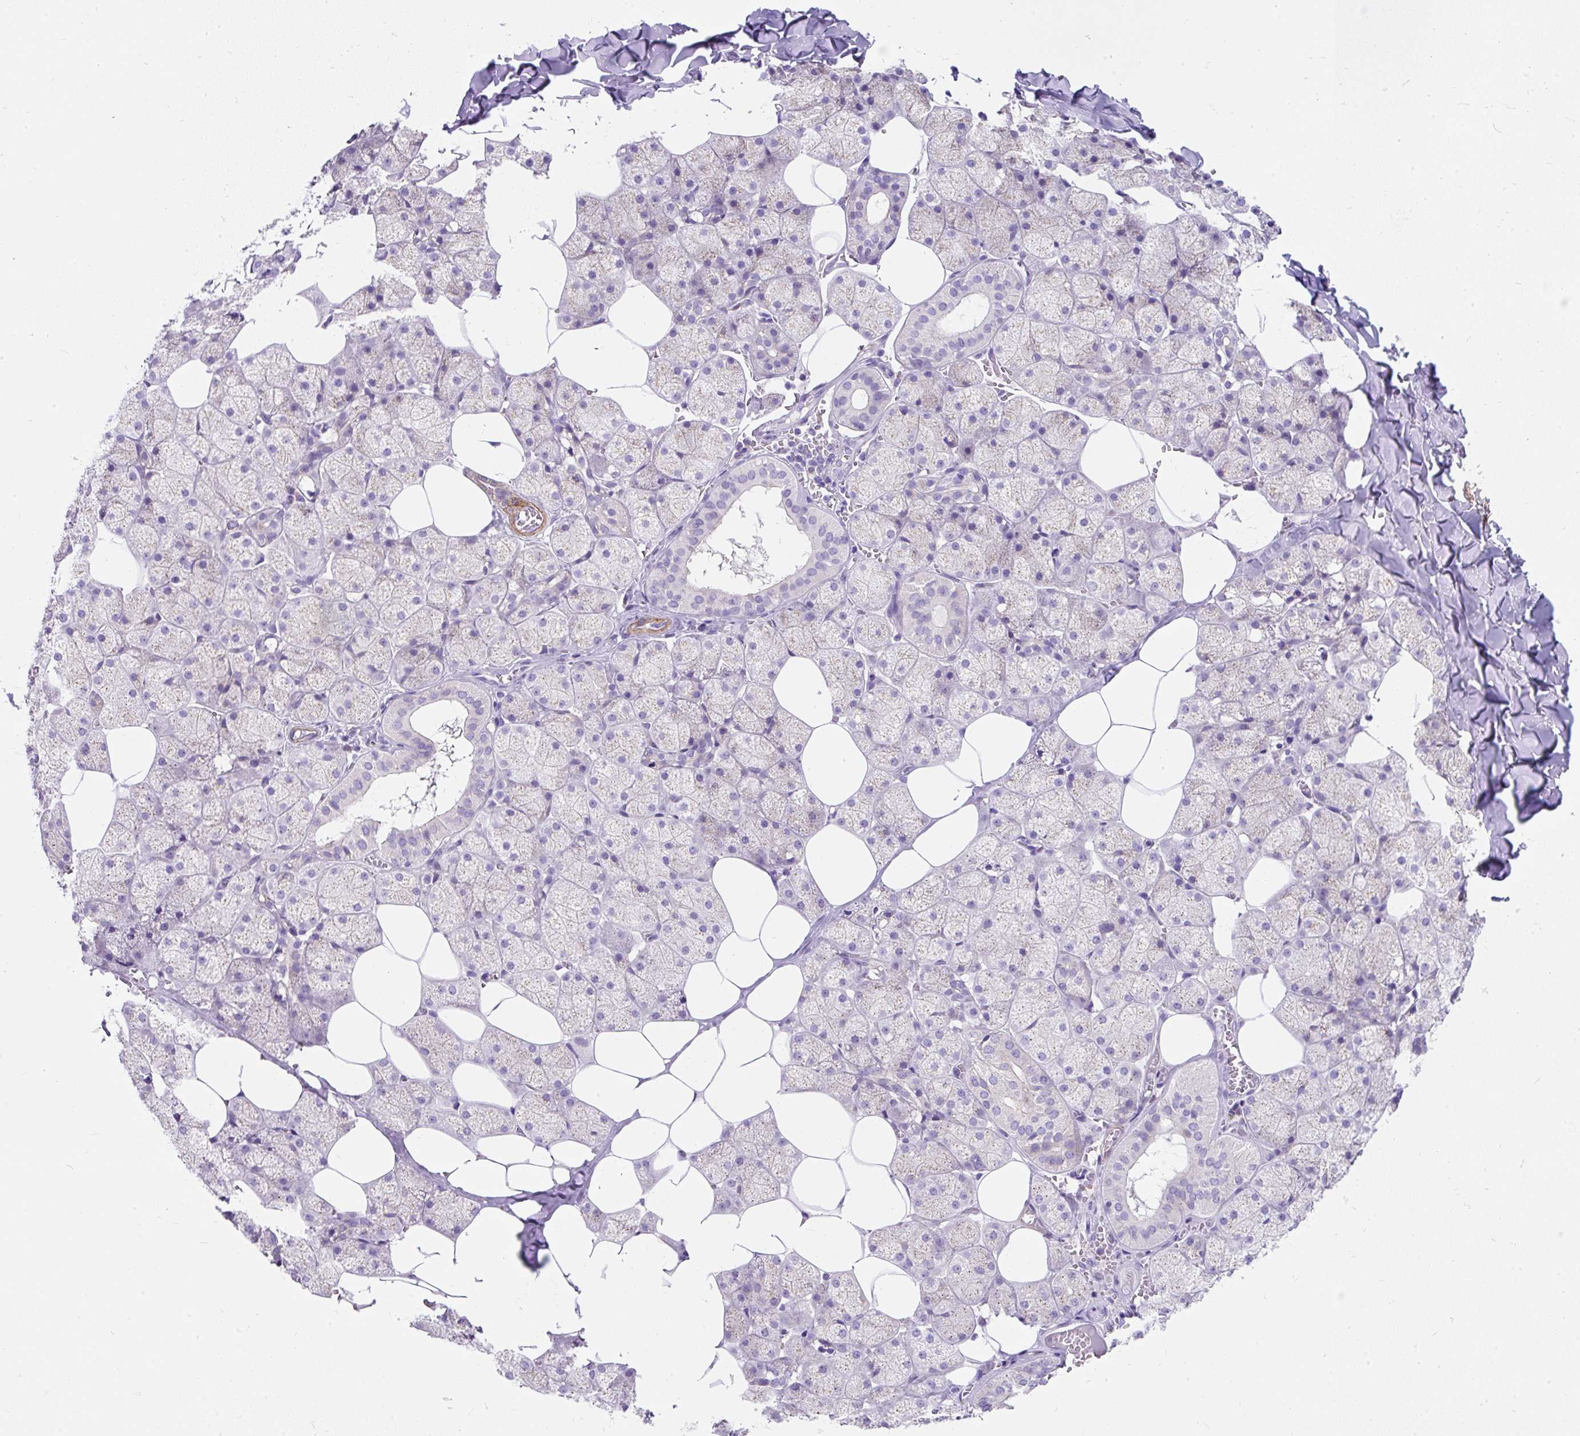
{"staining": {"intensity": "negative", "quantity": "none", "location": "none"}, "tissue": "salivary gland", "cell_type": "Glandular cells", "image_type": "normal", "snomed": [{"axis": "morphology", "description": "Normal tissue, NOS"}, {"axis": "topography", "description": "Salivary gland"}, {"axis": "topography", "description": "Peripheral nerve tissue"}], "caption": "Immunohistochemistry of benign human salivary gland reveals no expression in glandular cells.", "gene": "SUSD5", "patient": {"sex": "male", "age": 38}}